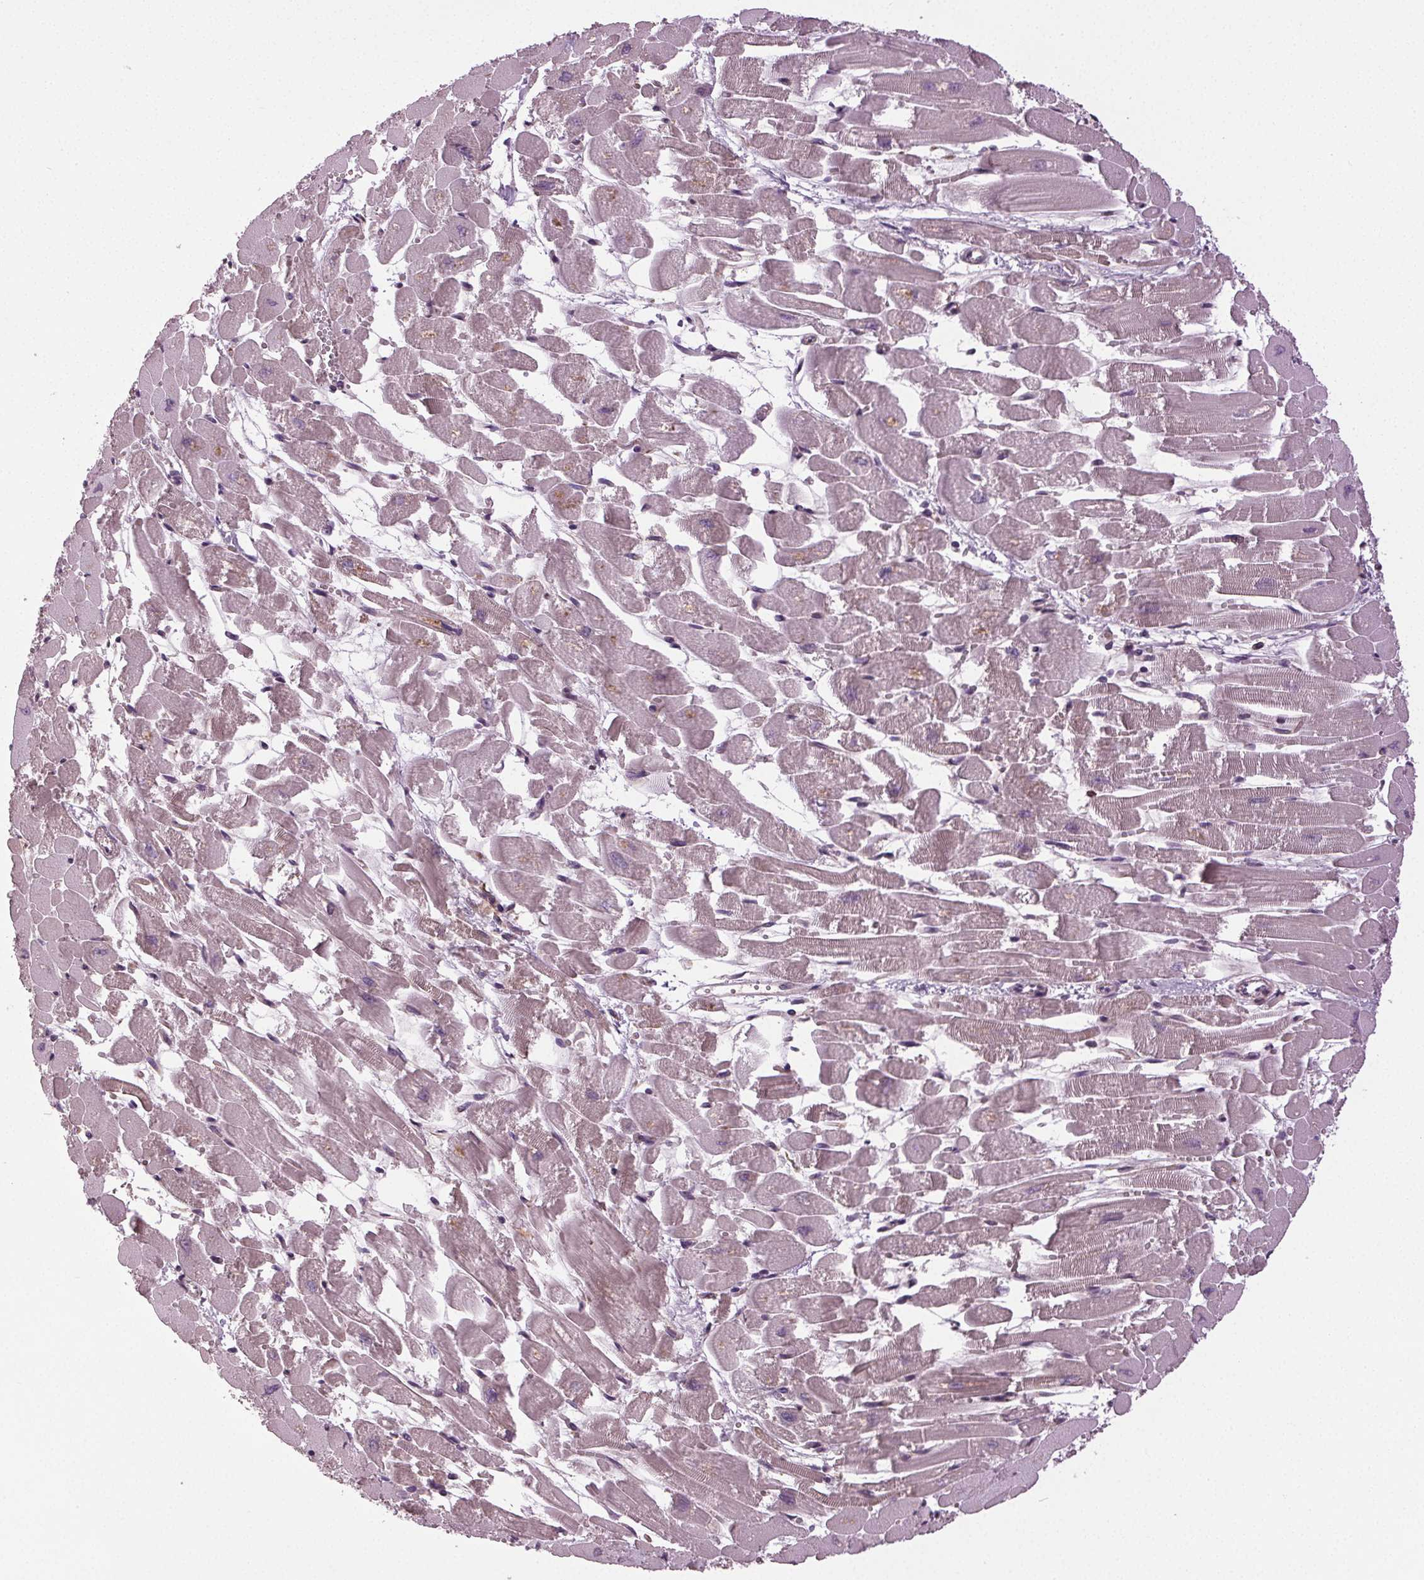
{"staining": {"intensity": "weak", "quantity": "25%-75%", "location": "cytoplasmic/membranous"}, "tissue": "heart muscle", "cell_type": "Cardiomyocytes", "image_type": "normal", "snomed": [{"axis": "morphology", "description": "Normal tissue, NOS"}, {"axis": "topography", "description": "Heart"}], "caption": "Protein expression by immunohistochemistry (IHC) reveals weak cytoplasmic/membranous staining in about 25%-75% of cardiomyocytes in unremarkable heart muscle. The staining was performed using DAB (3,3'-diaminobenzidine), with brown indicating positive protein expression. Nuclei are stained blue with hematoxylin.", "gene": "BSDC1", "patient": {"sex": "female", "age": 52}}